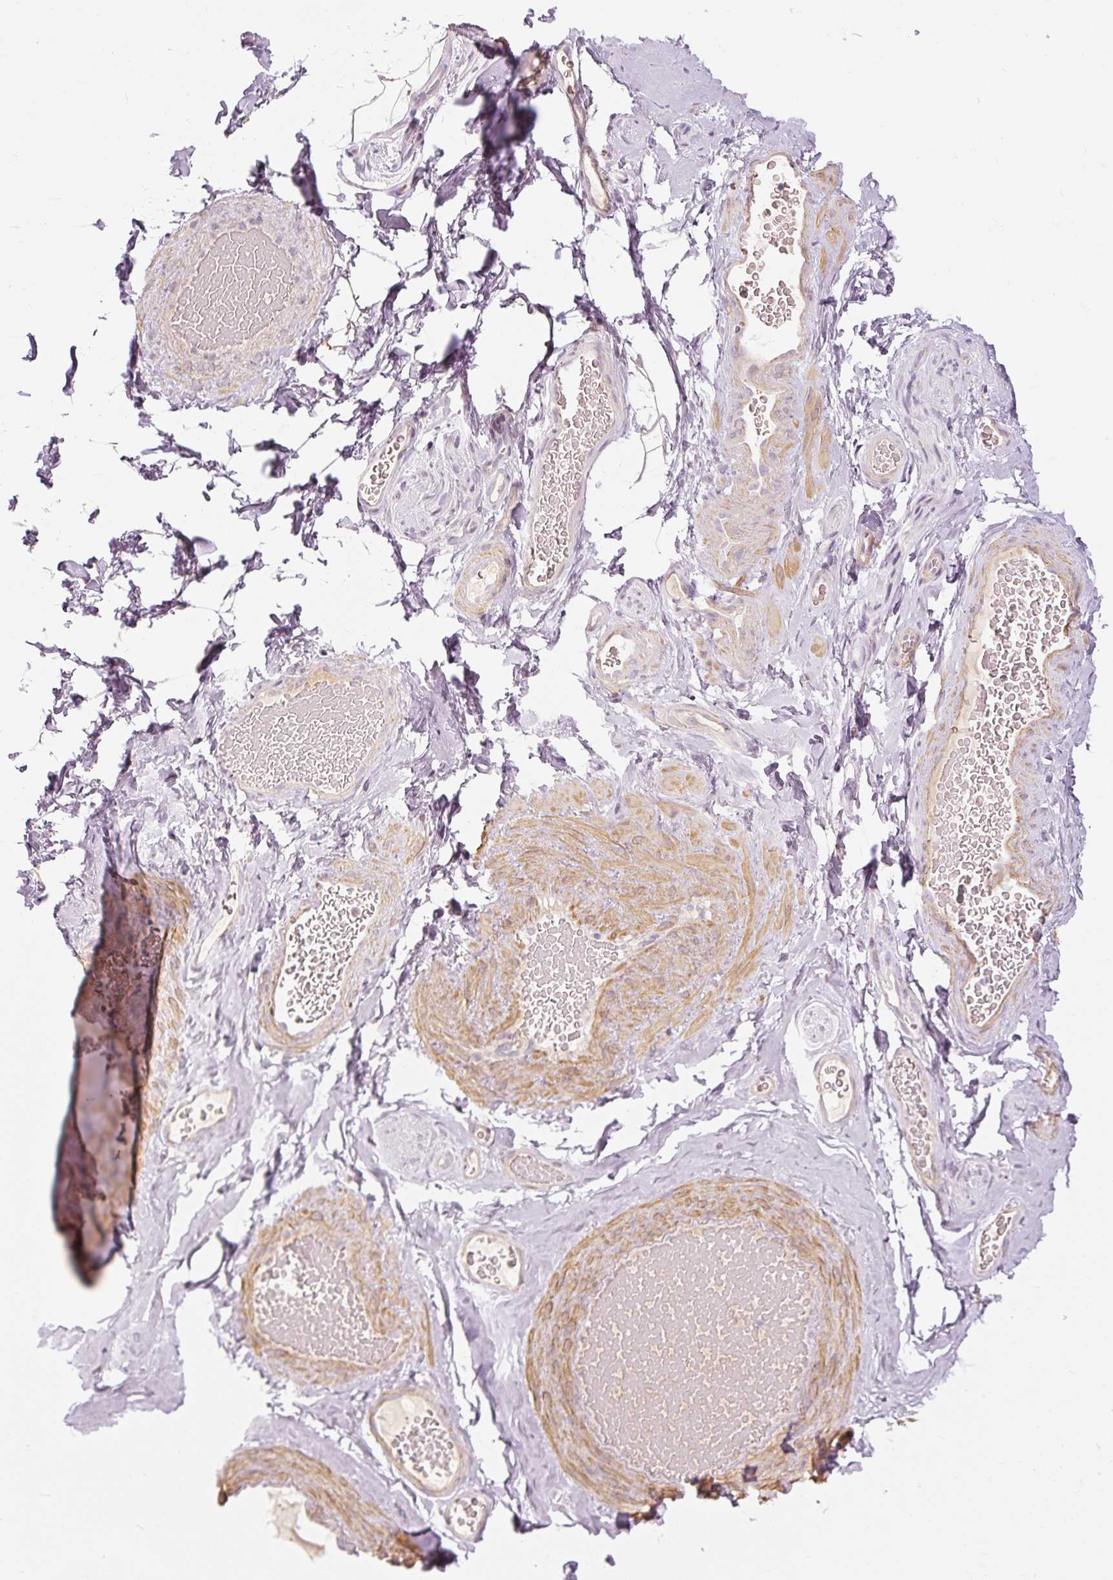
{"staining": {"intensity": "negative", "quantity": "none", "location": "none"}, "tissue": "adipose tissue", "cell_type": "Adipocytes", "image_type": "normal", "snomed": [{"axis": "morphology", "description": "Normal tissue, NOS"}, {"axis": "topography", "description": "Vascular tissue"}, {"axis": "topography", "description": "Peripheral nerve tissue"}], "caption": "Micrograph shows no protein positivity in adipocytes of normal adipose tissue. (Stains: DAB (3,3'-diaminobenzidine) immunohistochemistry (IHC) with hematoxylin counter stain, Microscopy: brightfield microscopy at high magnification).", "gene": "CAPN3", "patient": {"sex": "male", "age": 41}}